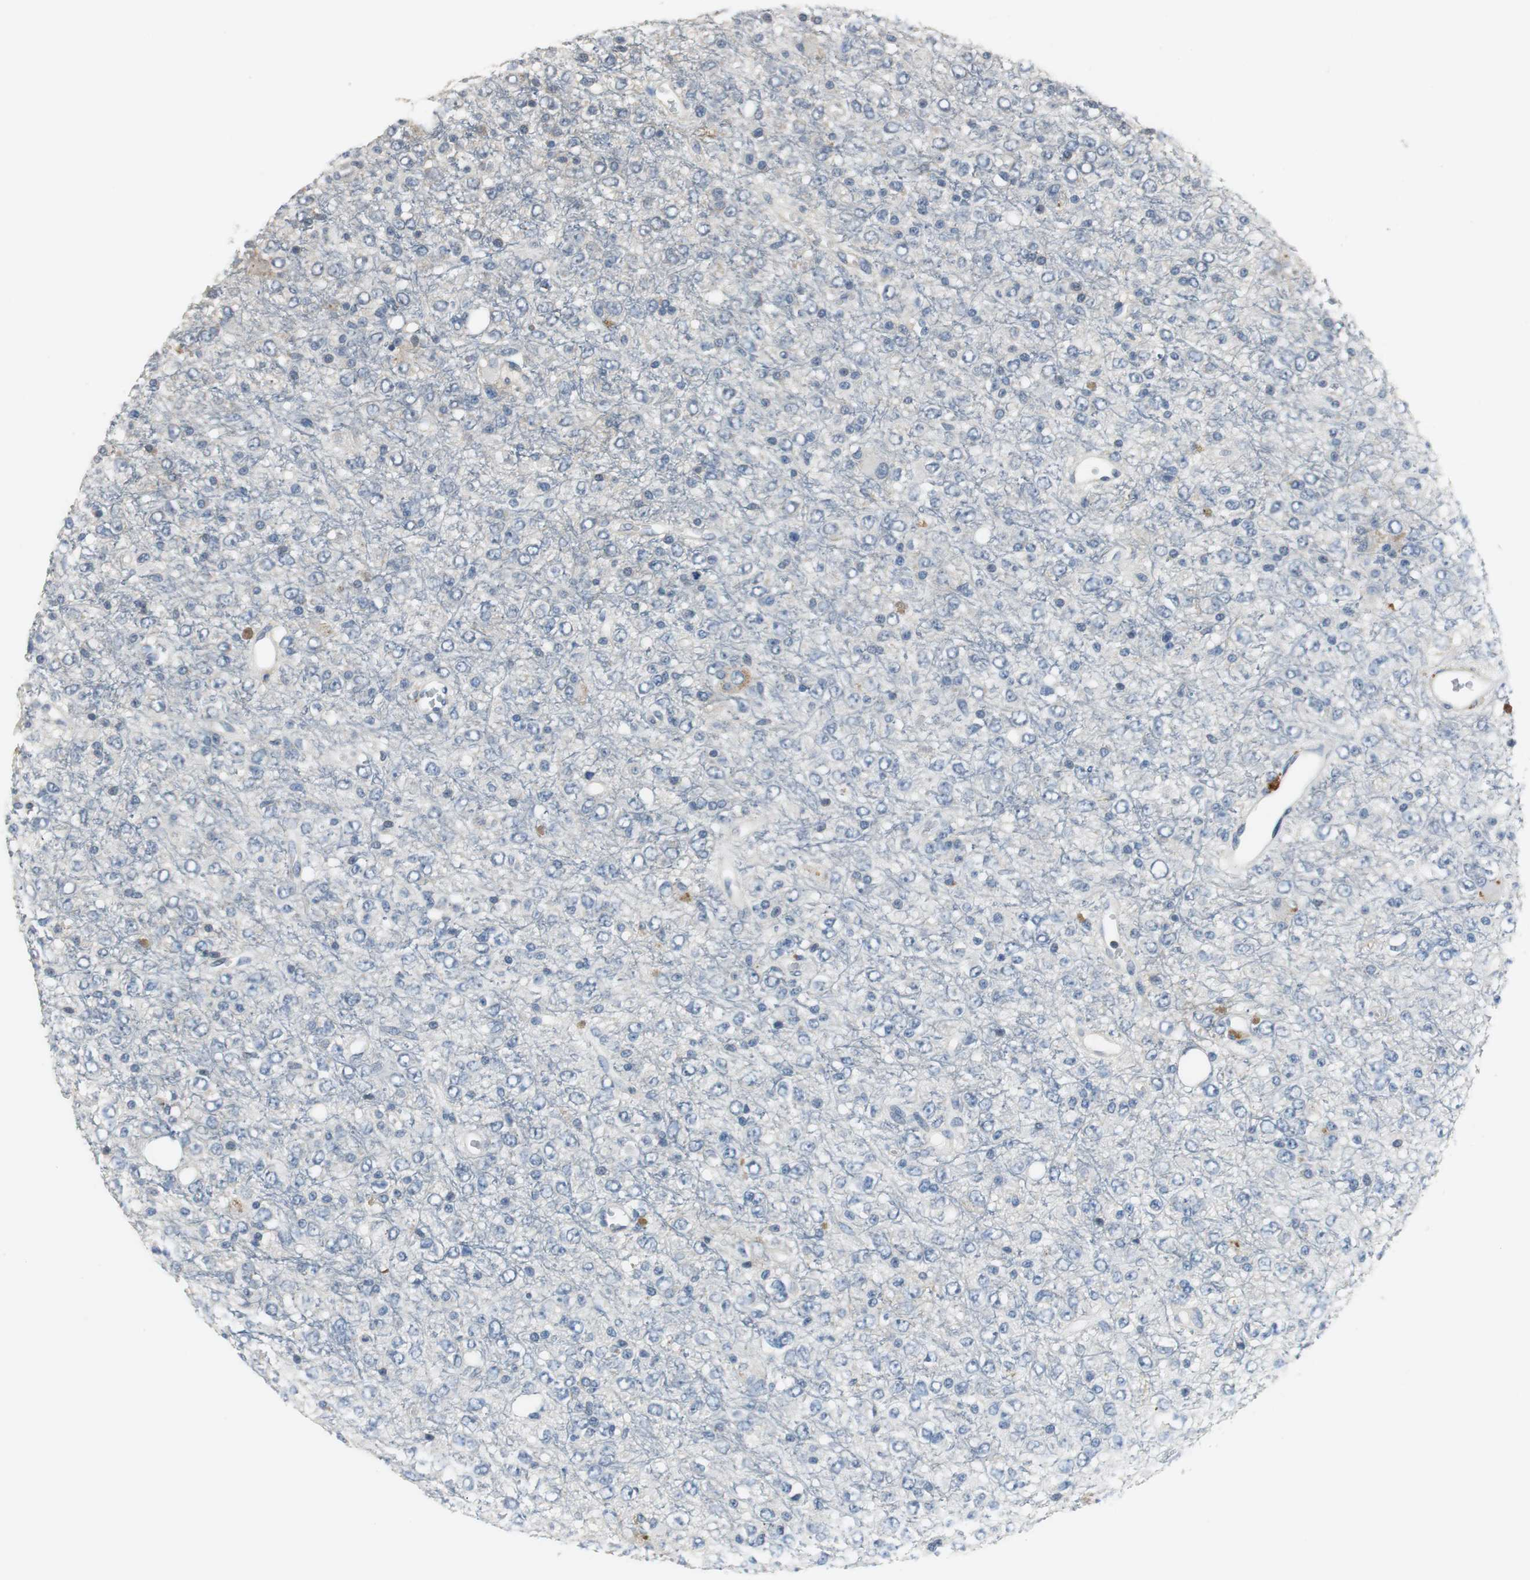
{"staining": {"intensity": "negative", "quantity": "none", "location": "none"}, "tissue": "glioma", "cell_type": "Tumor cells", "image_type": "cancer", "snomed": [{"axis": "morphology", "description": "Glioma, malignant, High grade"}, {"axis": "topography", "description": "pancreas cauda"}], "caption": "High magnification brightfield microscopy of glioma stained with DAB (brown) and counterstained with hematoxylin (blue): tumor cells show no significant expression.", "gene": "MTIF2", "patient": {"sex": "male", "age": 60}}